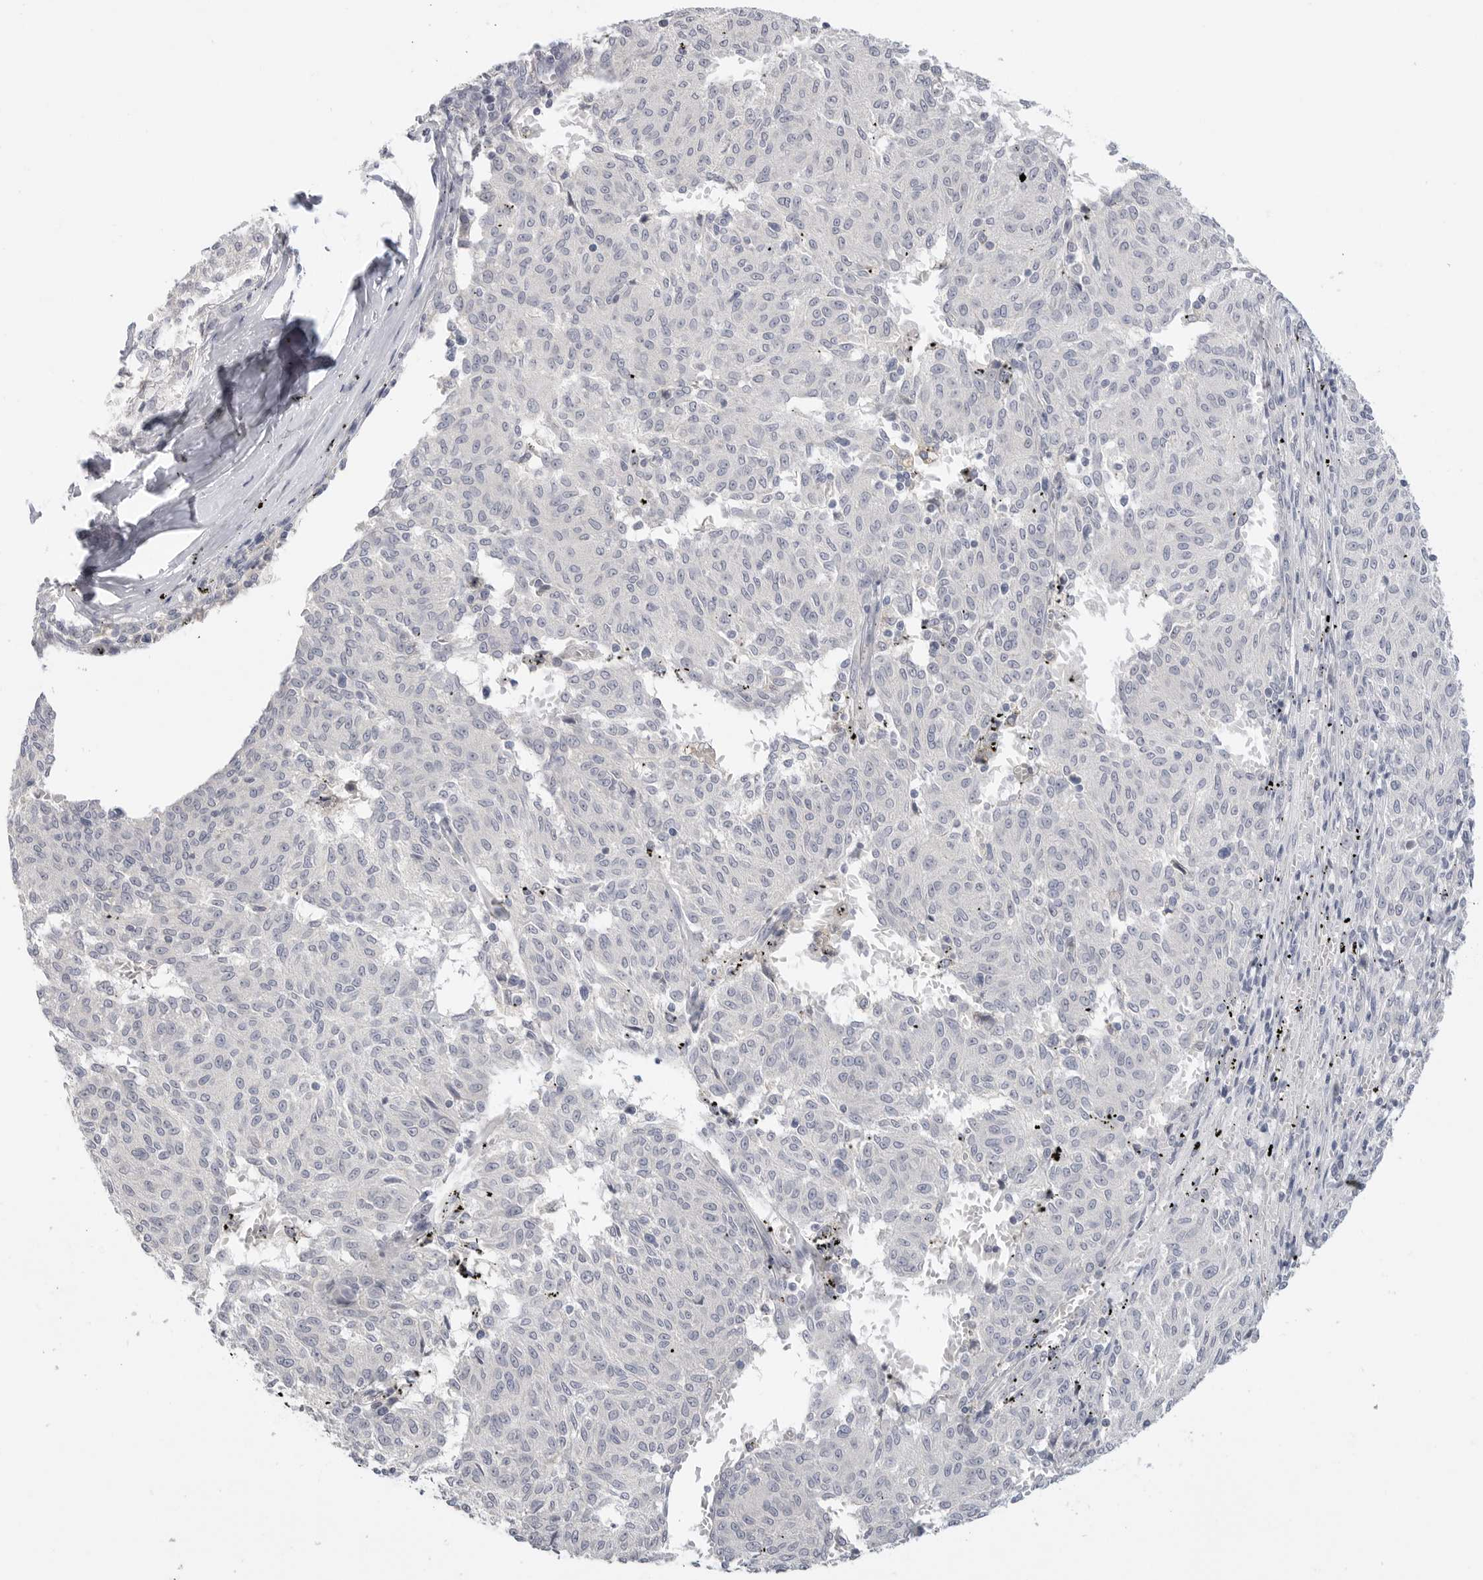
{"staining": {"intensity": "negative", "quantity": "none", "location": "none"}, "tissue": "melanoma", "cell_type": "Tumor cells", "image_type": "cancer", "snomed": [{"axis": "morphology", "description": "Malignant melanoma, NOS"}, {"axis": "topography", "description": "Skin"}], "caption": "Micrograph shows no protein staining in tumor cells of malignant melanoma tissue. (Stains: DAB (3,3'-diaminobenzidine) immunohistochemistry with hematoxylin counter stain, Microscopy: brightfield microscopy at high magnification).", "gene": "FBN2", "patient": {"sex": "female", "age": 72}}